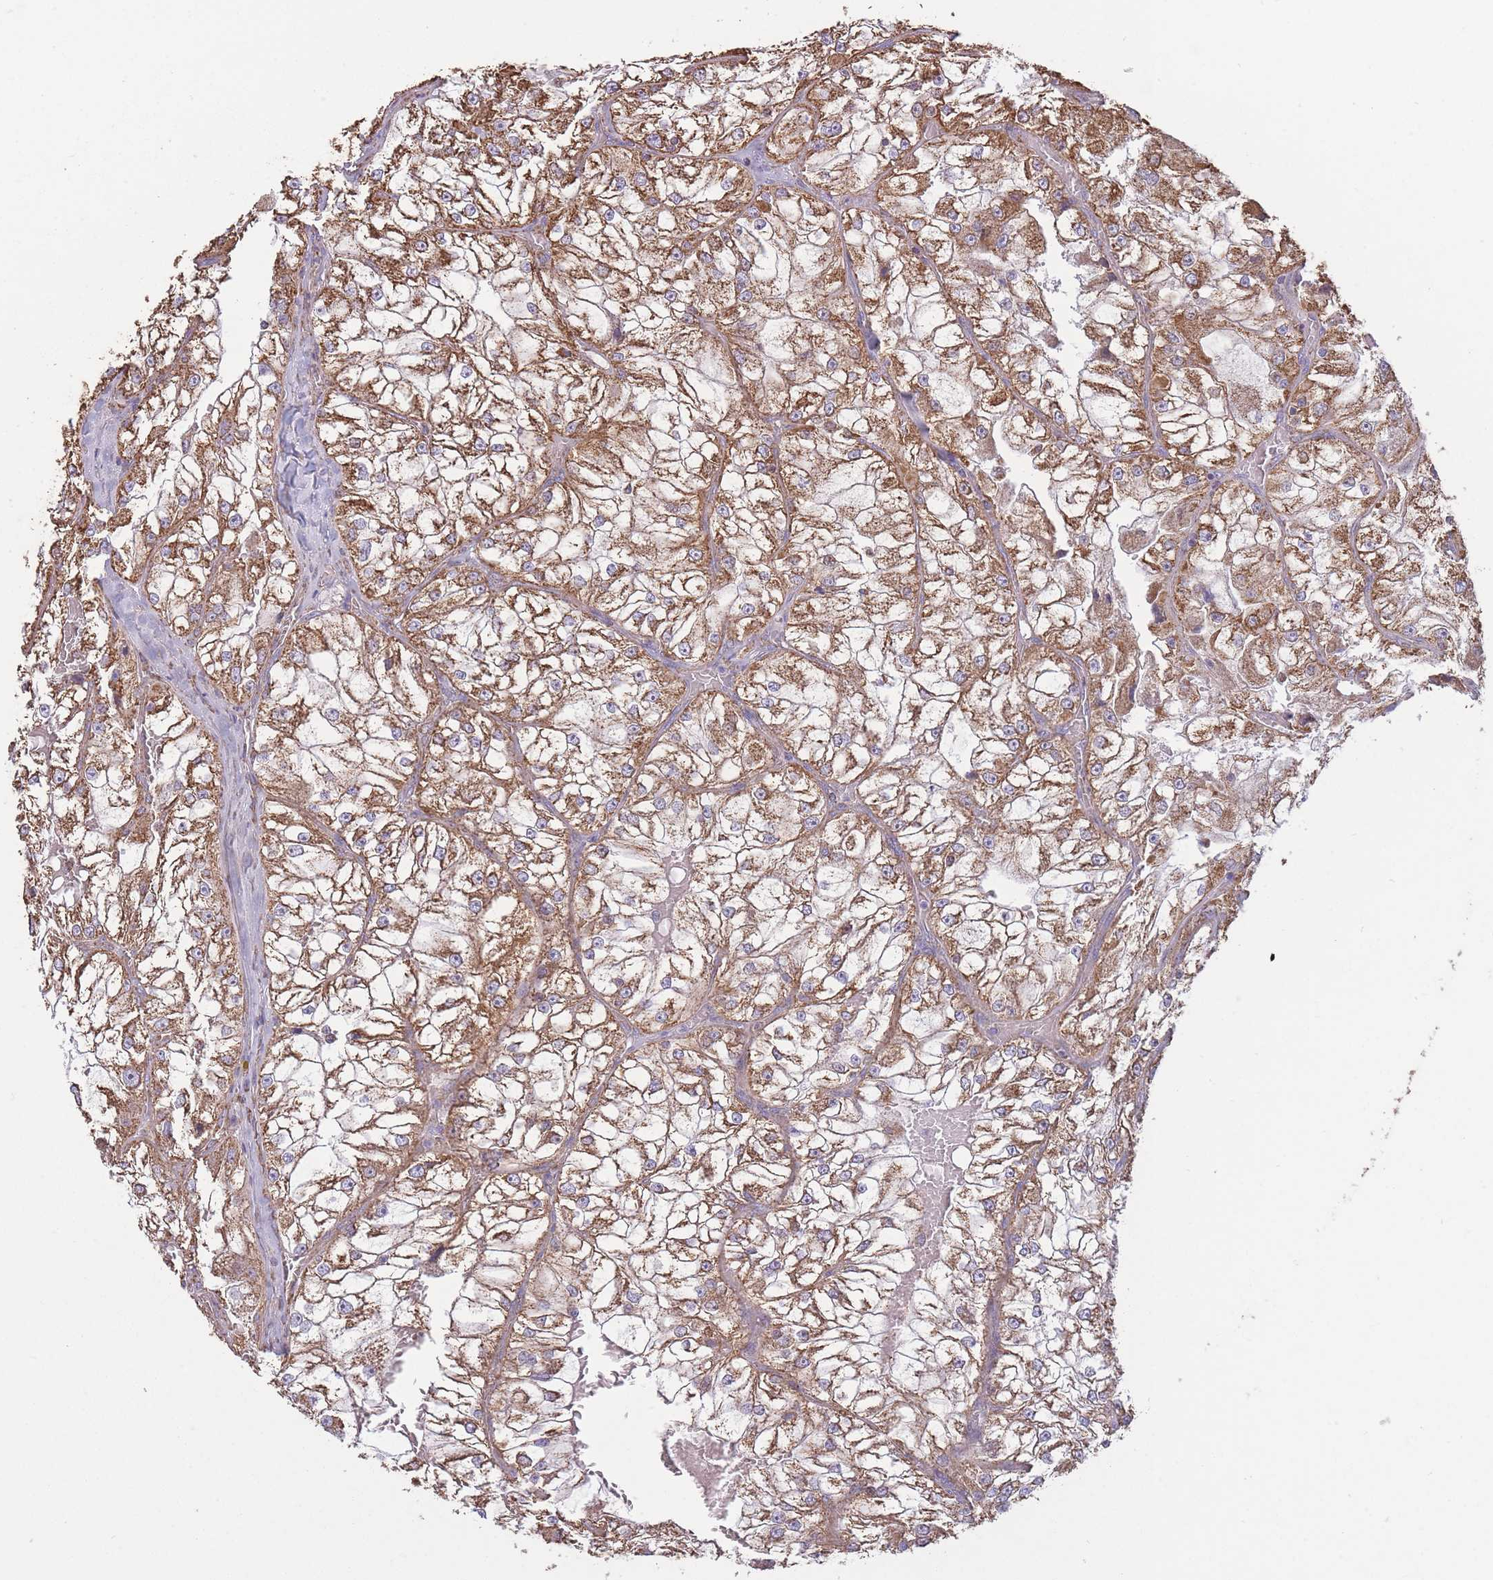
{"staining": {"intensity": "moderate", "quantity": ">75%", "location": "cytoplasmic/membranous"}, "tissue": "renal cancer", "cell_type": "Tumor cells", "image_type": "cancer", "snomed": [{"axis": "morphology", "description": "Adenocarcinoma, NOS"}, {"axis": "topography", "description": "Kidney"}], "caption": "Immunohistochemical staining of human adenocarcinoma (renal) demonstrates medium levels of moderate cytoplasmic/membranous positivity in about >75% of tumor cells.", "gene": "KIF16B", "patient": {"sex": "female", "age": 72}}